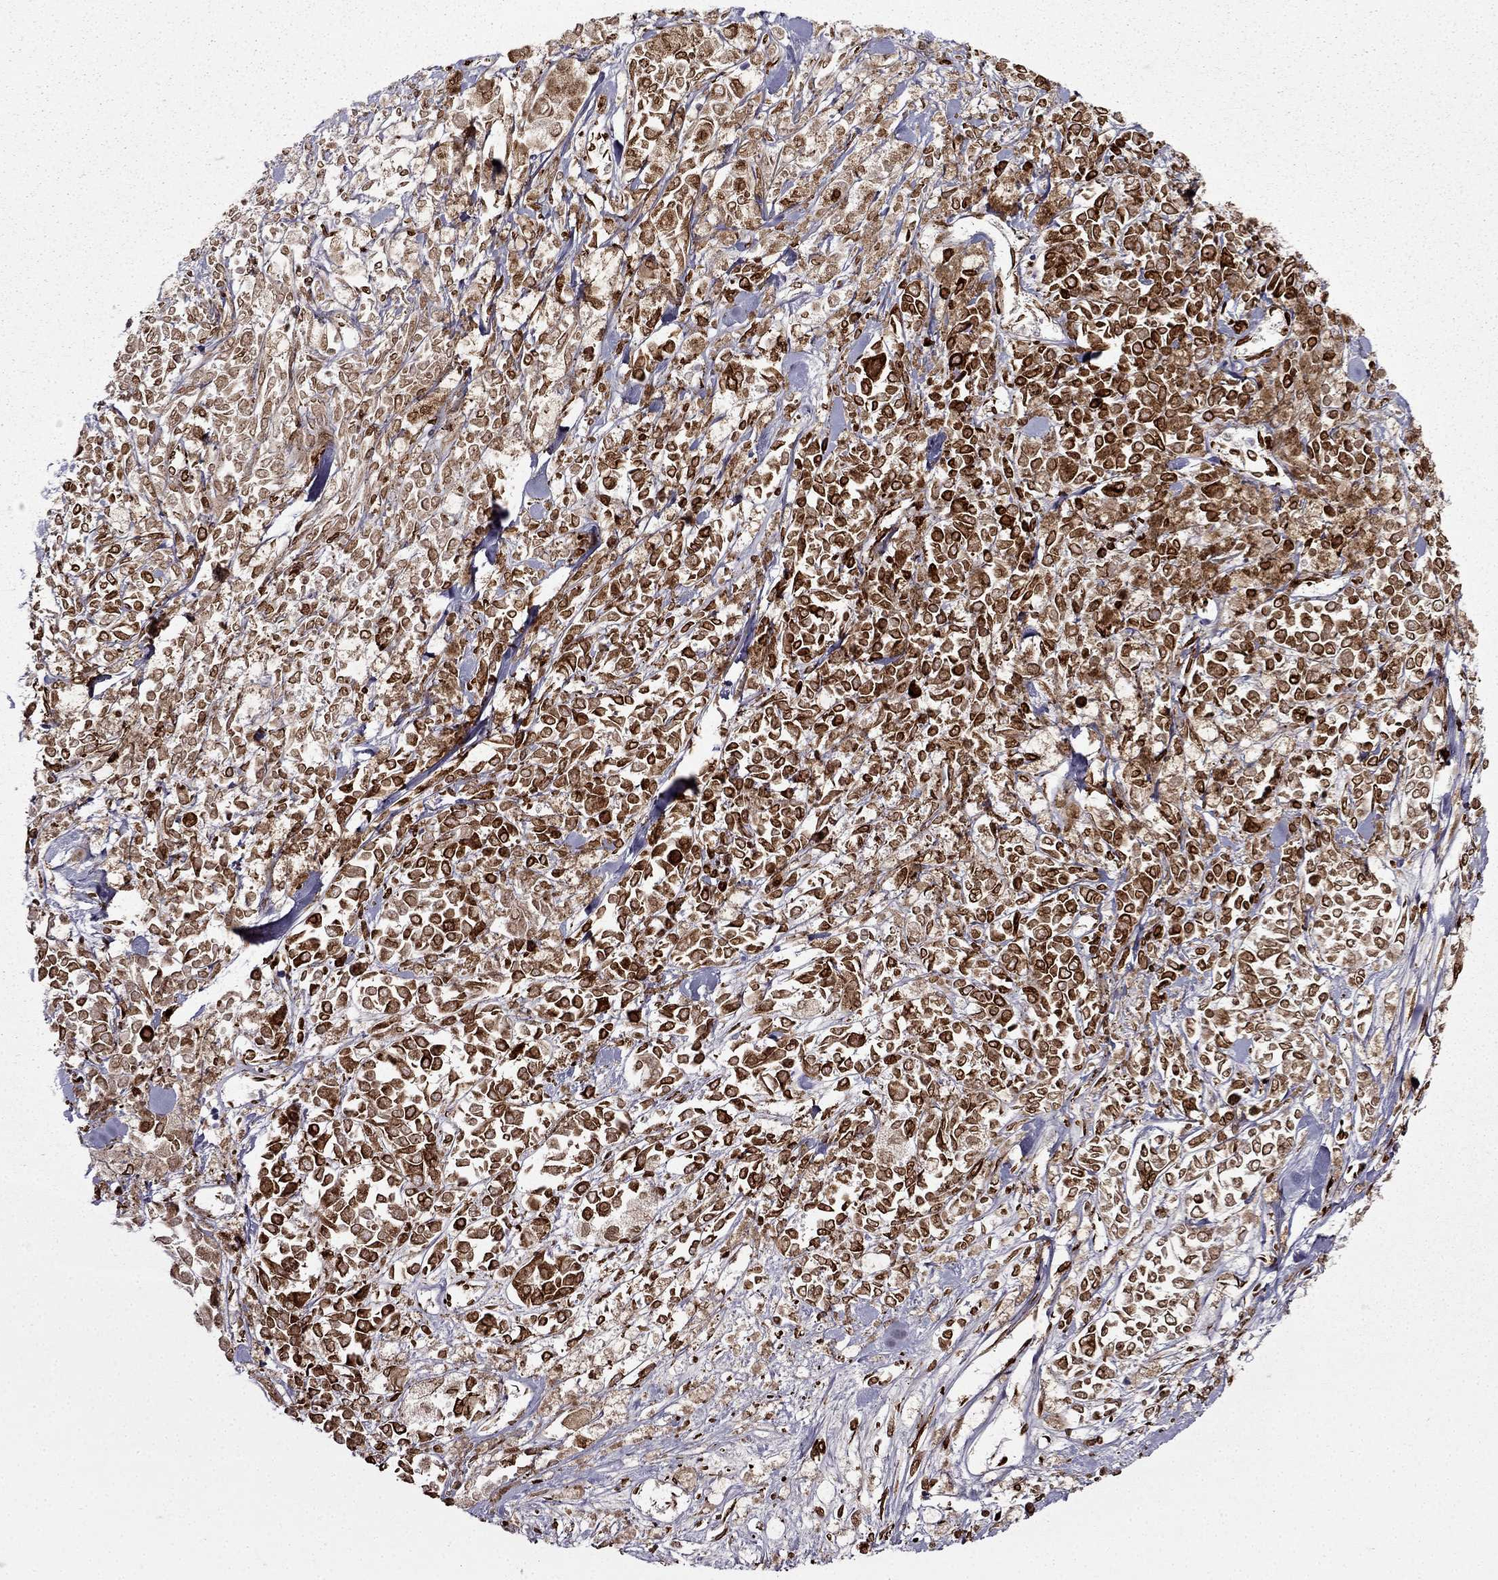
{"staining": {"intensity": "strong", "quantity": ">75%", "location": "cytoplasmic/membranous"}, "tissue": "melanoma", "cell_type": "Tumor cells", "image_type": "cancer", "snomed": [{"axis": "morphology", "description": "Malignant melanoma, NOS"}, {"axis": "topography", "description": "Skin"}], "caption": "A photomicrograph showing strong cytoplasmic/membranous staining in about >75% of tumor cells in malignant melanoma, as visualized by brown immunohistochemical staining.", "gene": "IKBIP", "patient": {"sex": "female", "age": 58}}